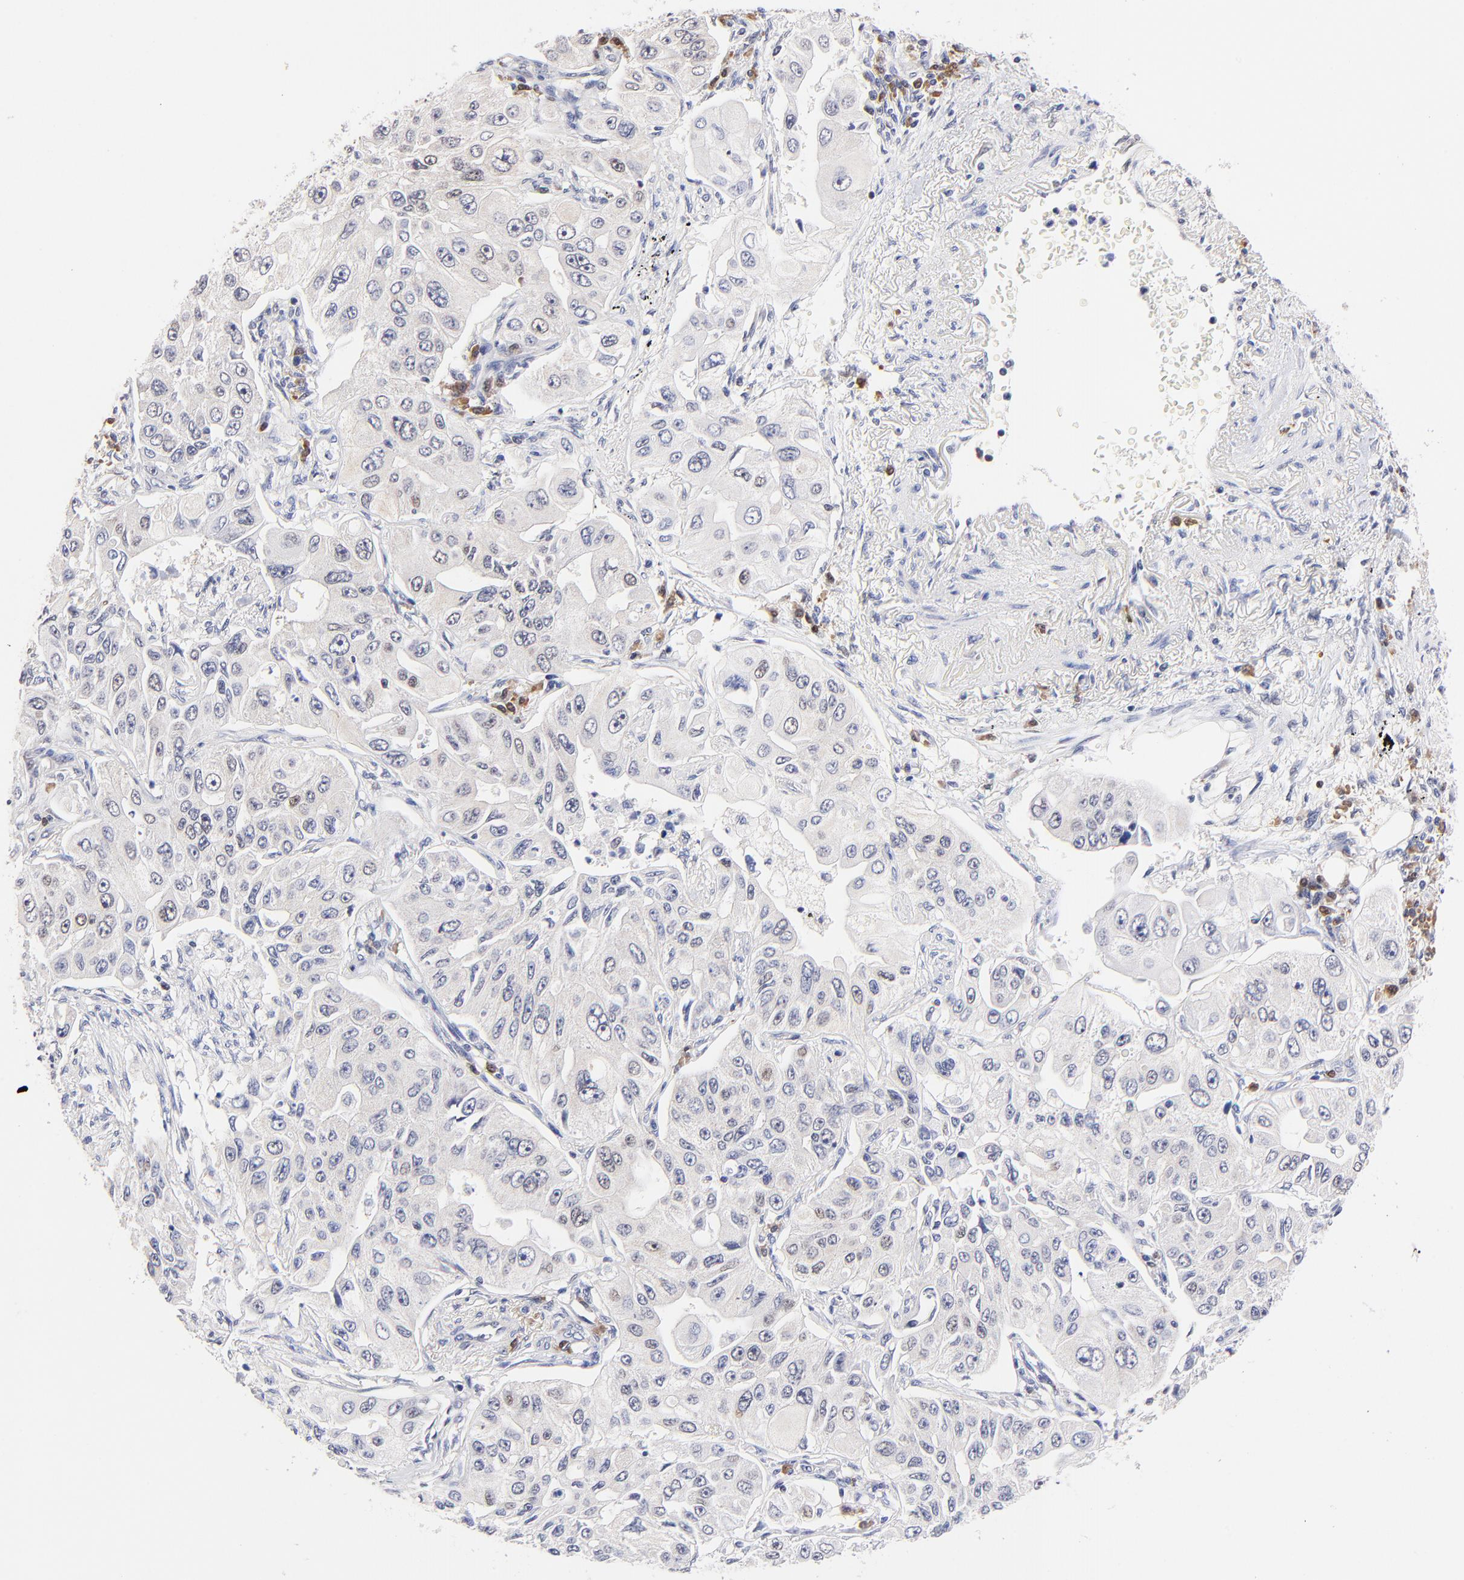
{"staining": {"intensity": "negative", "quantity": "none", "location": "none"}, "tissue": "lung cancer", "cell_type": "Tumor cells", "image_type": "cancer", "snomed": [{"axis": "morphology", "description": "Adenocarcinoma, NOS"}, {"axis": "topography", "description": "Lung"}], "caption": "Immunohistochemistry of lung cancer reveals no staining in tumor cells.", "gene": "ZNF155", "patient": {"sex": "male", "age": 84}}